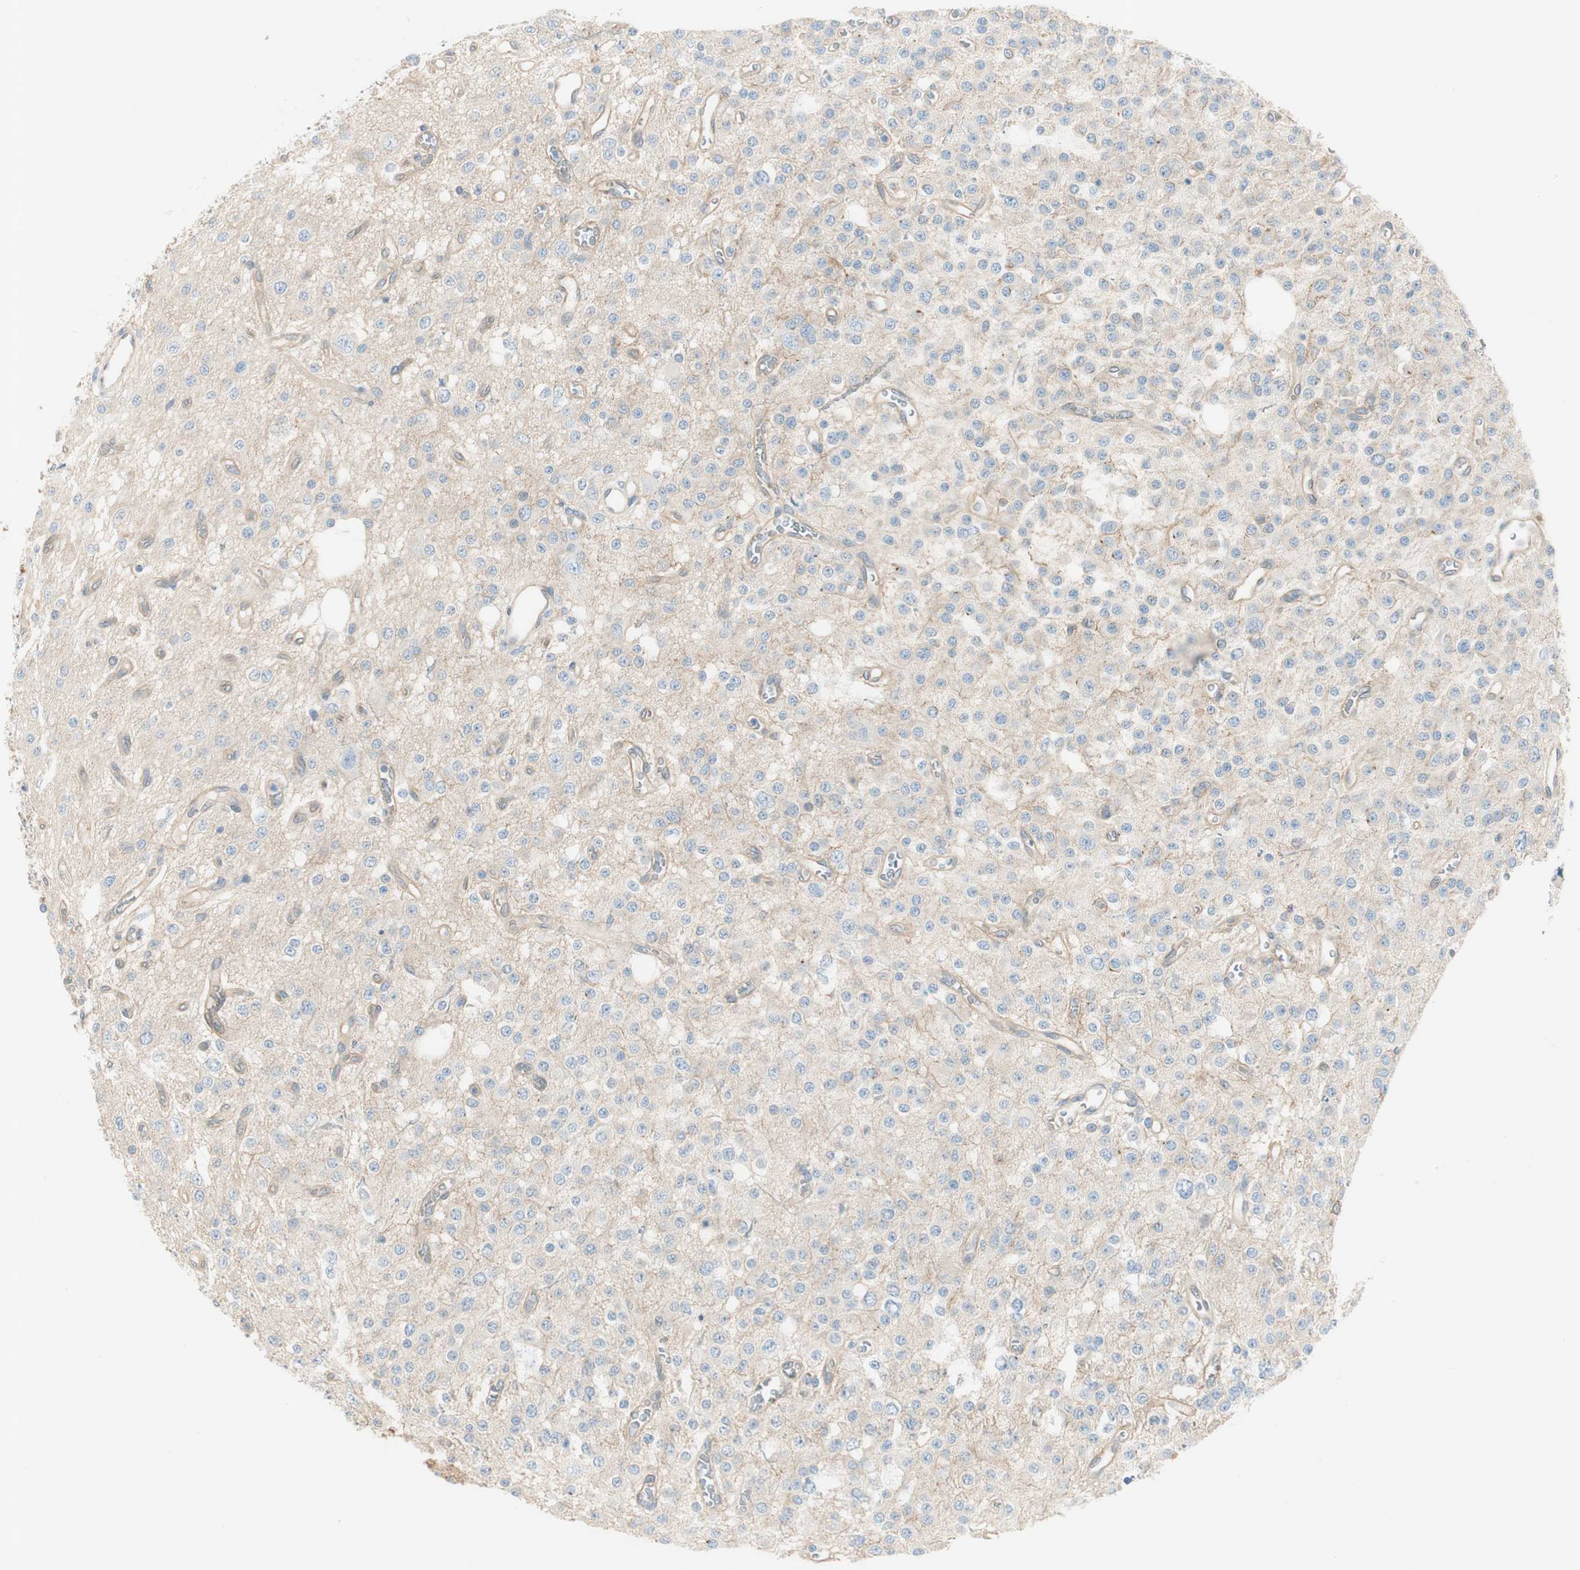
{"staining": {"intensity": "negative", "quantity": "none", "location": "none"}, "tissue": "glioma", "cell_type": "Tumor cells", "image_type": "cancer", "snomed": [{"axis": "morphology", "description": "Glioma, malignant, Low grade"}, {"axis": "topography", "description": "Brain"}], "caption": "The histopathology image displays no staining of tumor cells in glioma.", "gene": "CDK3", "patient": {"sex": "male", "age": 38}}